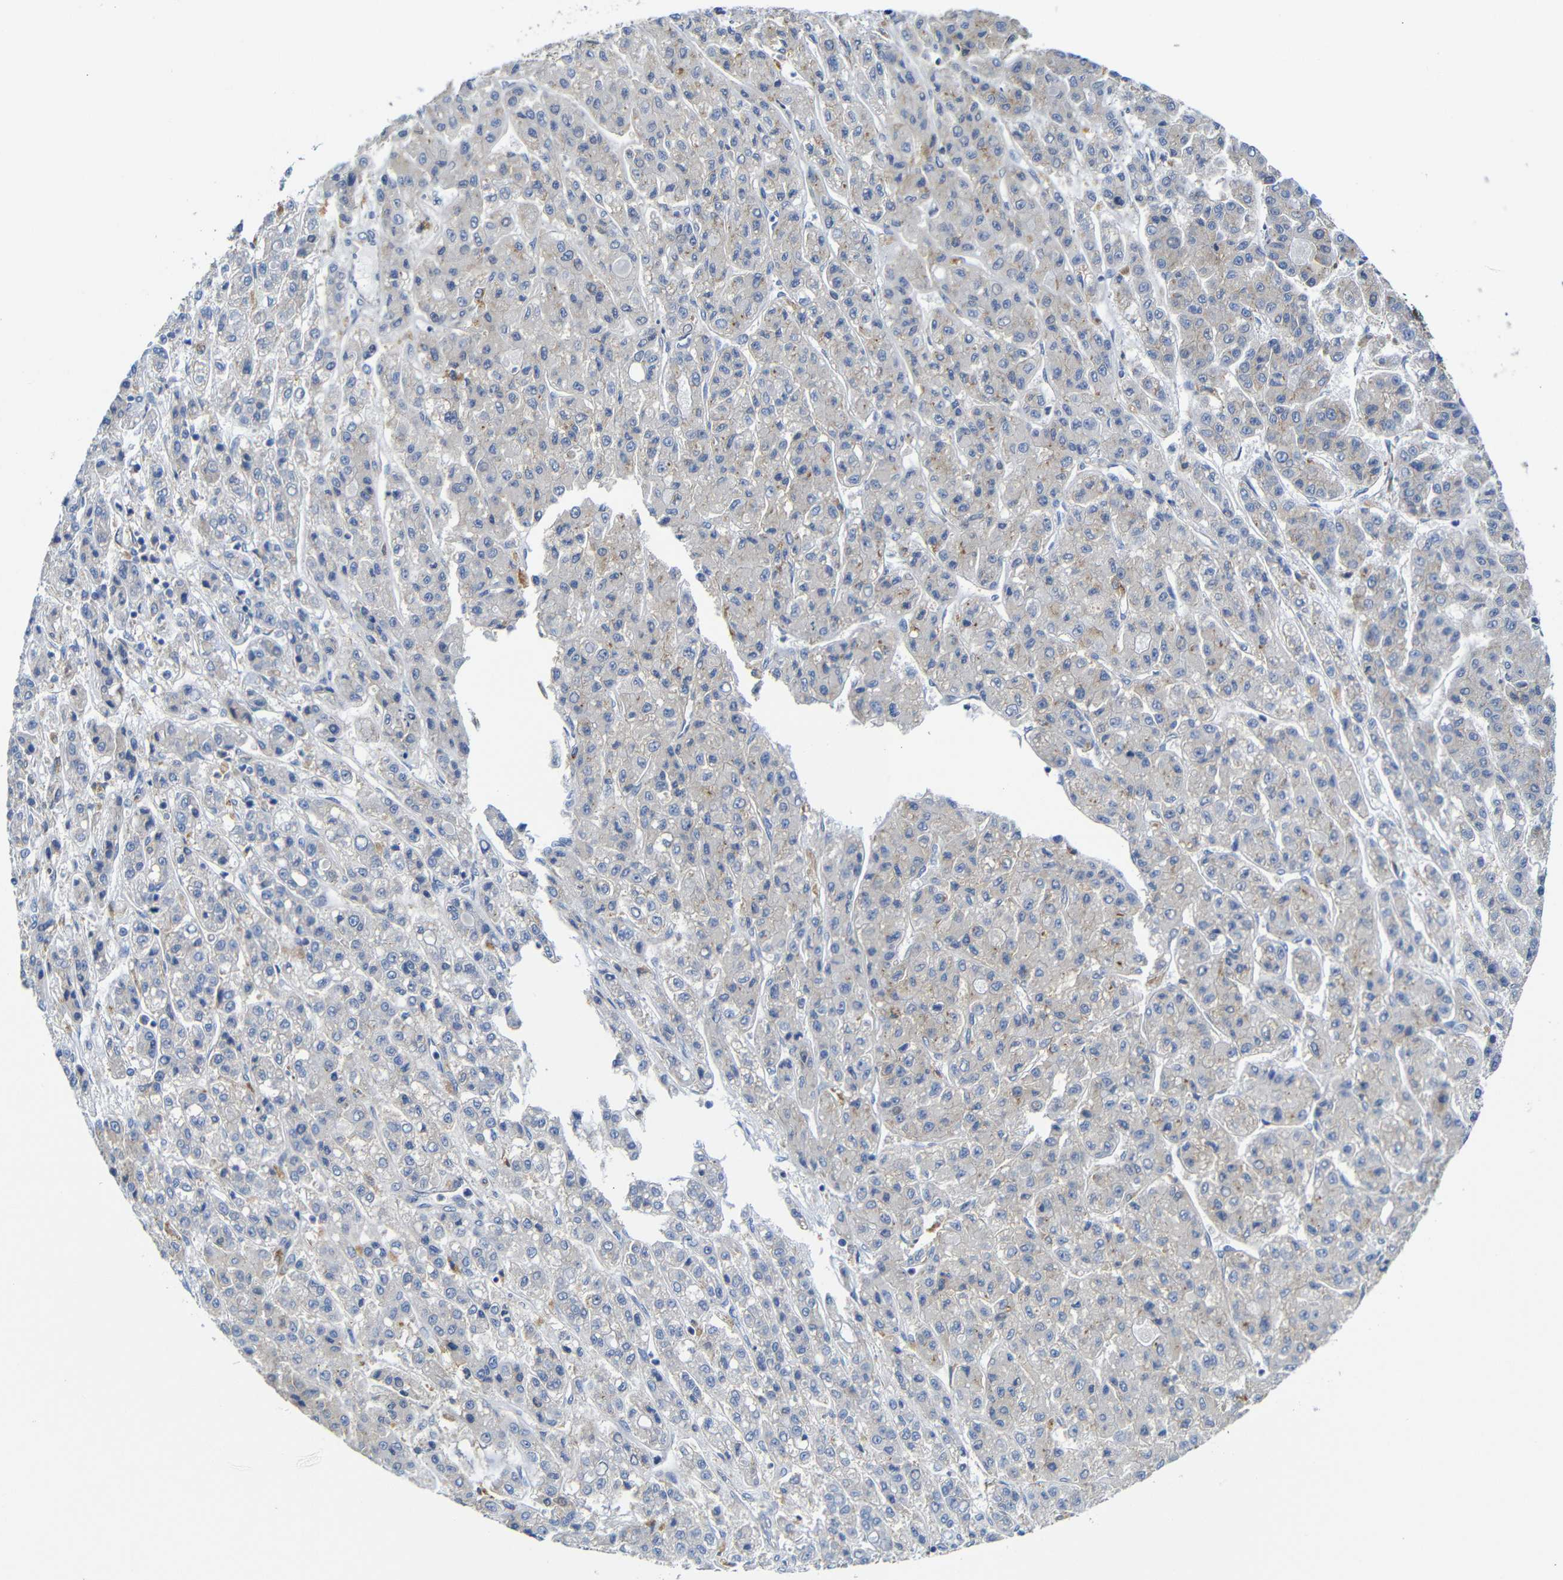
{"staining": {"intensity": "negative", "quantity": "none", "location": "none"}, "tissue": "liver cancer", "cell_type": "Tumor cells", "image_type": "cancer", "snomed": [{"axis": "morphology", "description": "Carcinoma, Hepatocellular, NOS"}, {"axis": "topography", "description": "Liver"}], "caption": "The micrograph shows no staining of tumor cells in liver cancer (hepatocellular carcinoma). (Stains: DAB immunohistochemistry with hematoxylin counter stain, Microscopy: brightfield microscopy at high magnification).", "gene": "CLCC1", "patient": {"sex": "male", "age": 70}}